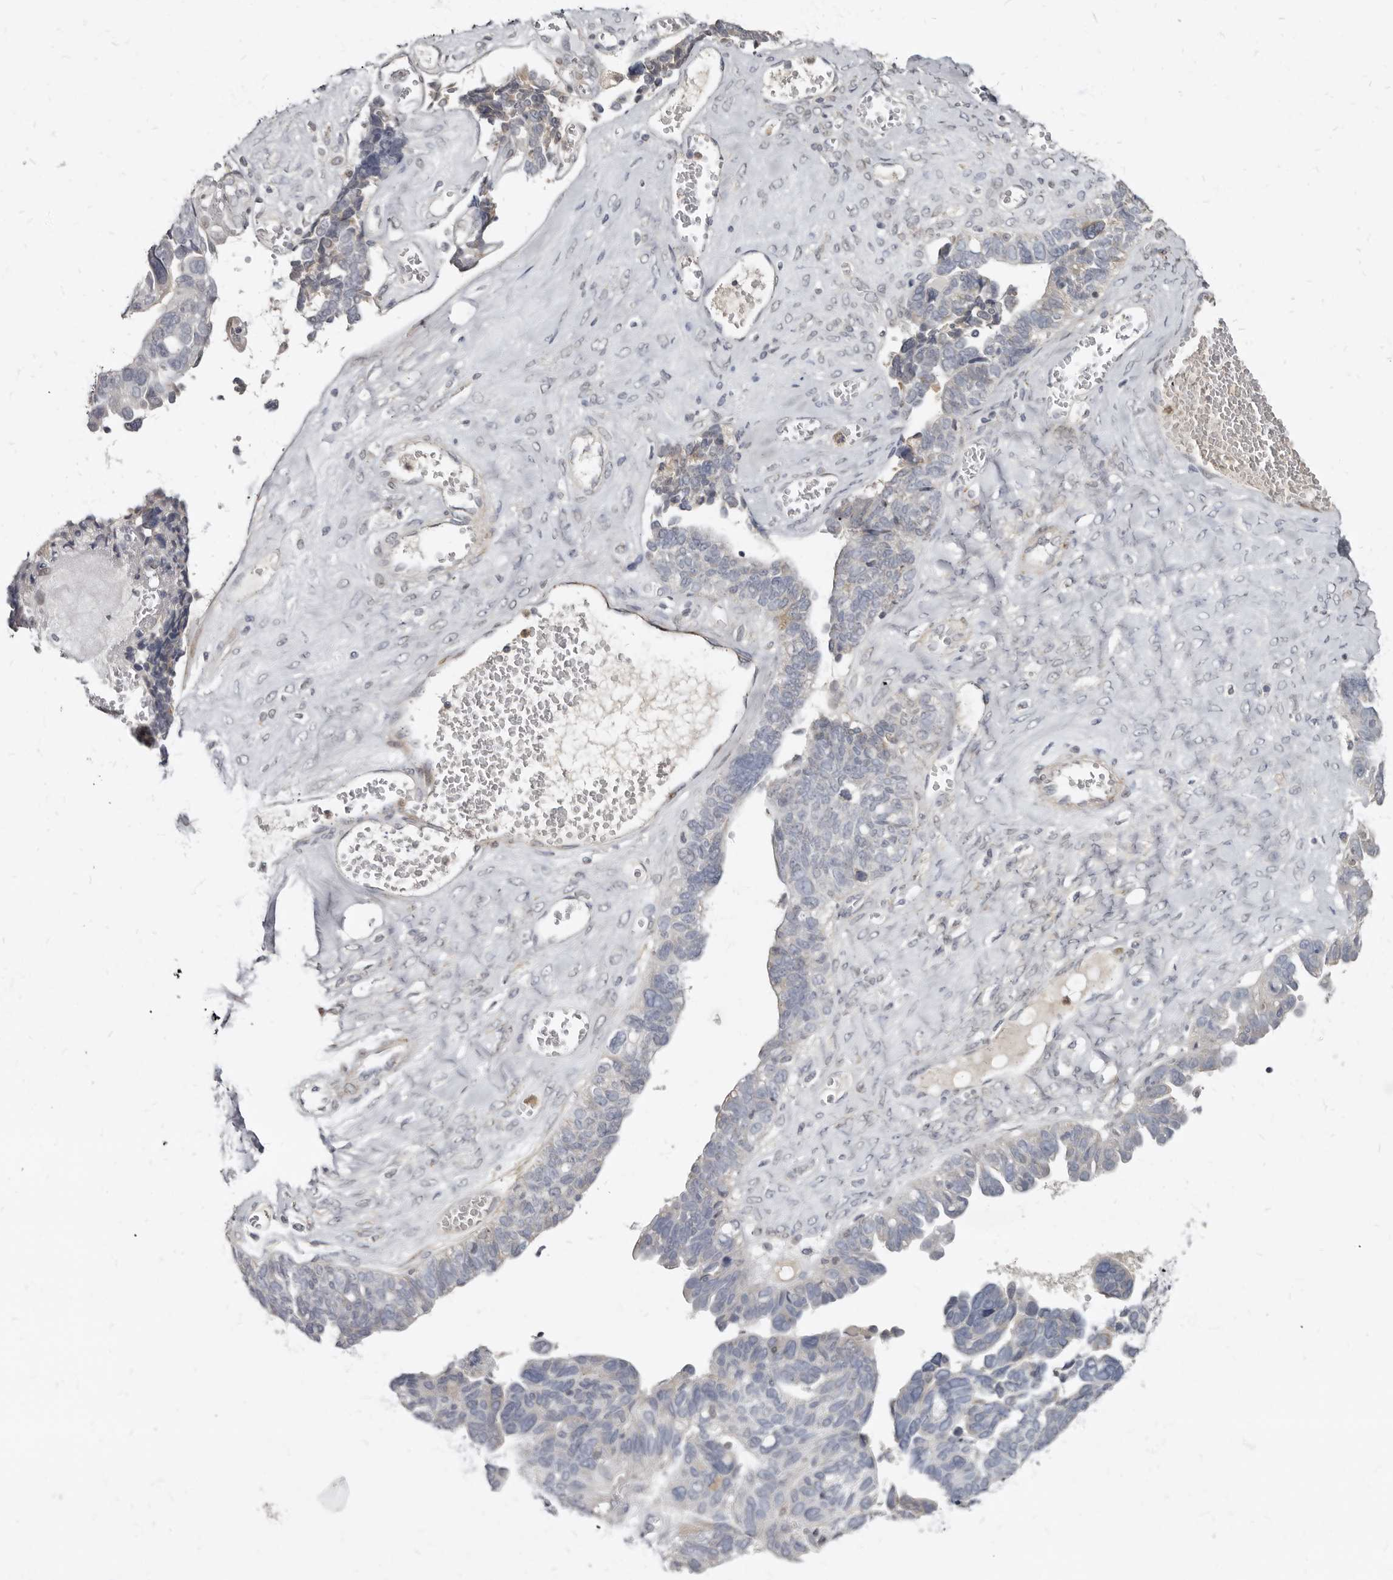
{"staining": {"intensity": "negative", "quantity": "none", "location": "none"}, "tissue": "ovarian cancer", "cell_type": "Tumor cells", "image_type": "cancer", "snomed": [{"axis": "morphology", "description": "Cystadenocarcinoma, serous, NOS"}, {"axis": "topography", "description": "Ovary"}], "caption": "IHC histopathology image of neoplastic tissue: human ovarian cancer (serous cystadenocarcinoma) stained with DAB exhibits no significant protein expression in tumor cells.", "gene": "MRGPRF", "patient": {"sex": "female", "age": 79}}